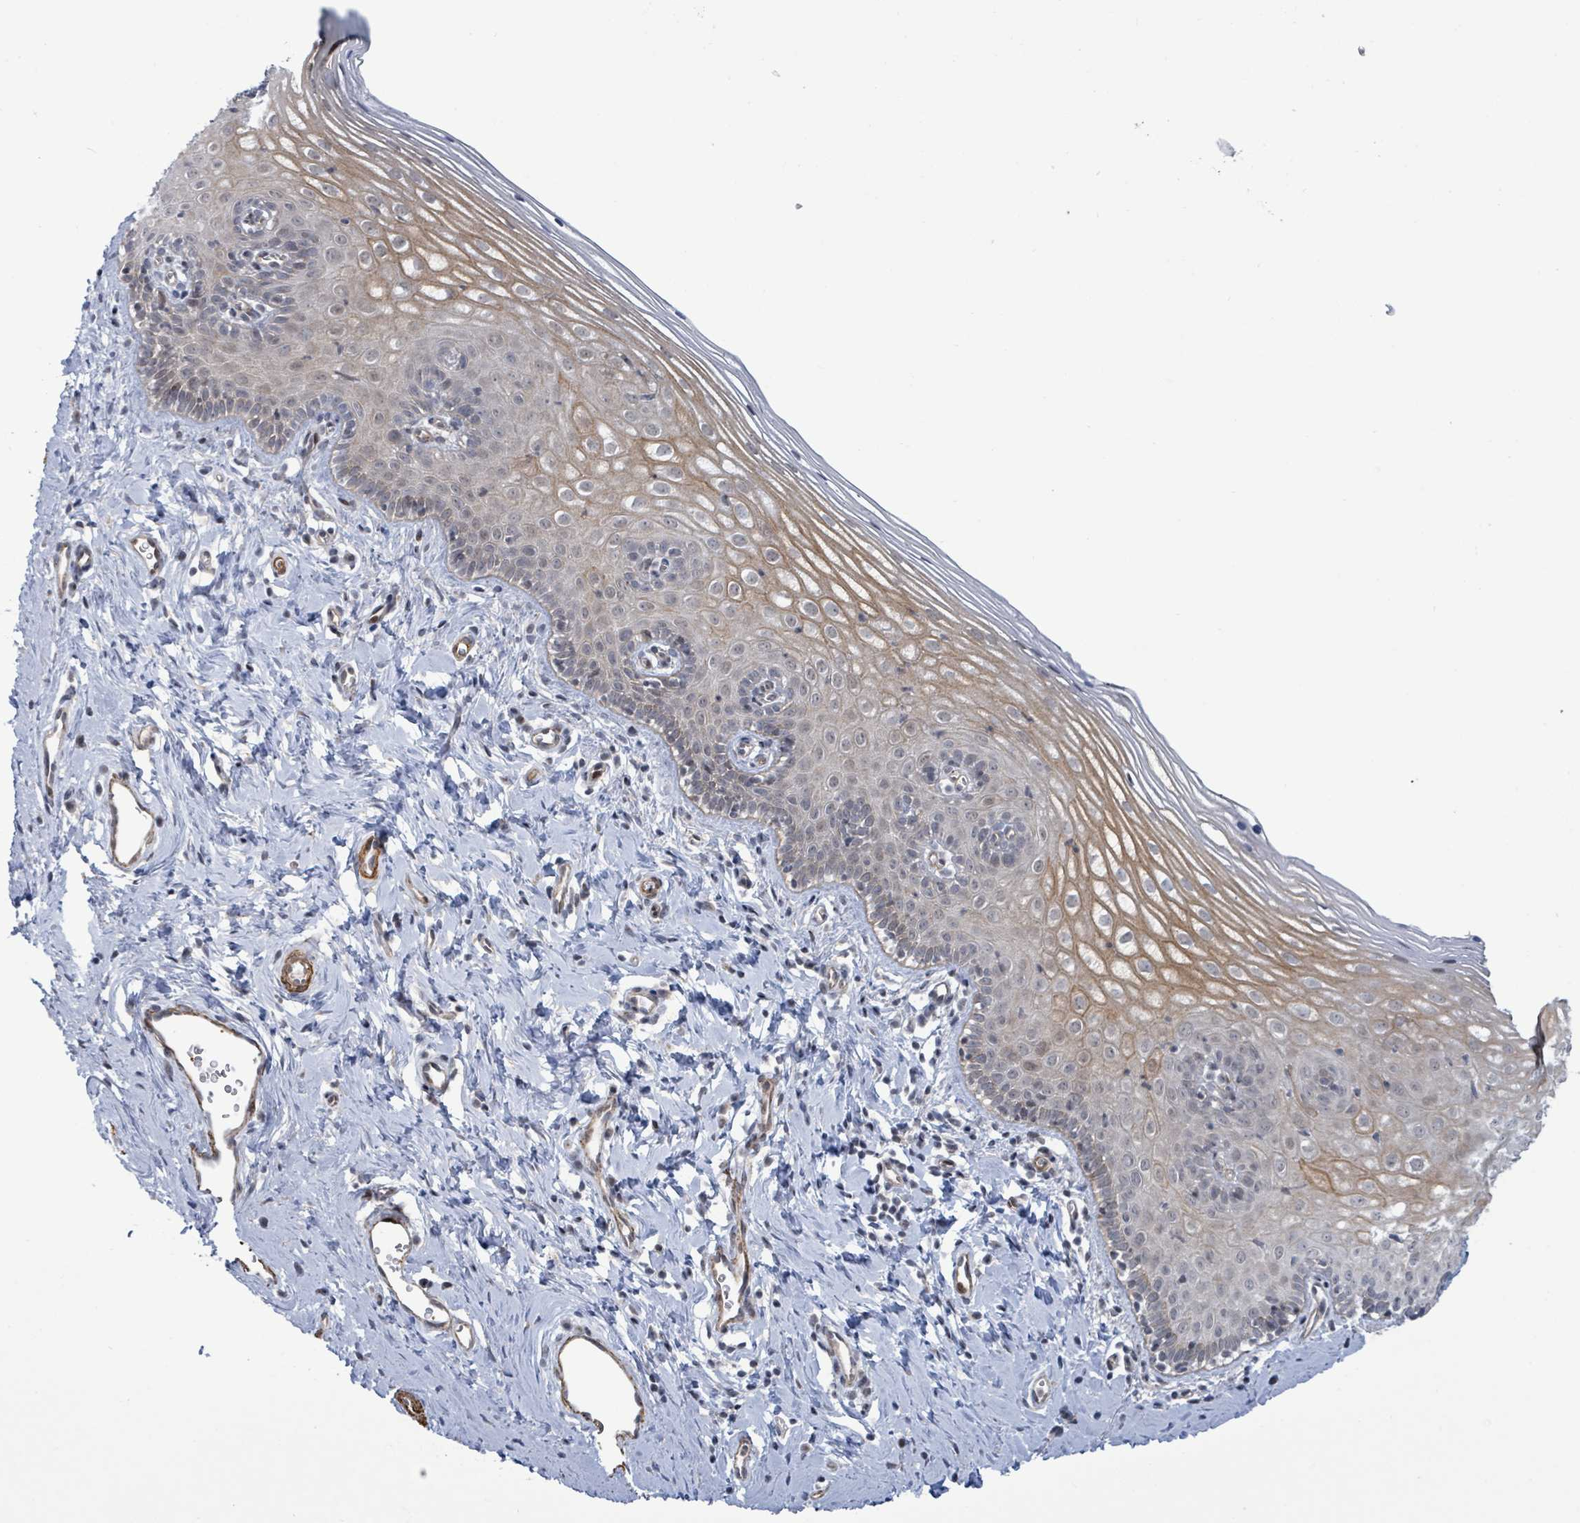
{"staining": {"intensity": "moderate", "quantity": "<25%", "location": "cytoplasmic/membranous"}, "tissue": "cervix", "cell_type": "Glandular cells", "image_type": "normal", "snomed": [{"axis": "morphology", "description": "Normal tissue, NOS"}, {"axis": "topography", "description": "Cervix"}], "caption": "Immunohistochemistry (IHC) photomicrograph of unremarkable cervix: human cervix stained using immunohistochemistry (IHC) shows low levels of moderate protein expression localized specifically in the cytoplasmic/membranous of glandular cells, appearing as a cytoplasmic/membranous brown color.", "gene": "DMRTC1B", "patient": {"sex": "female", "age": 44}}